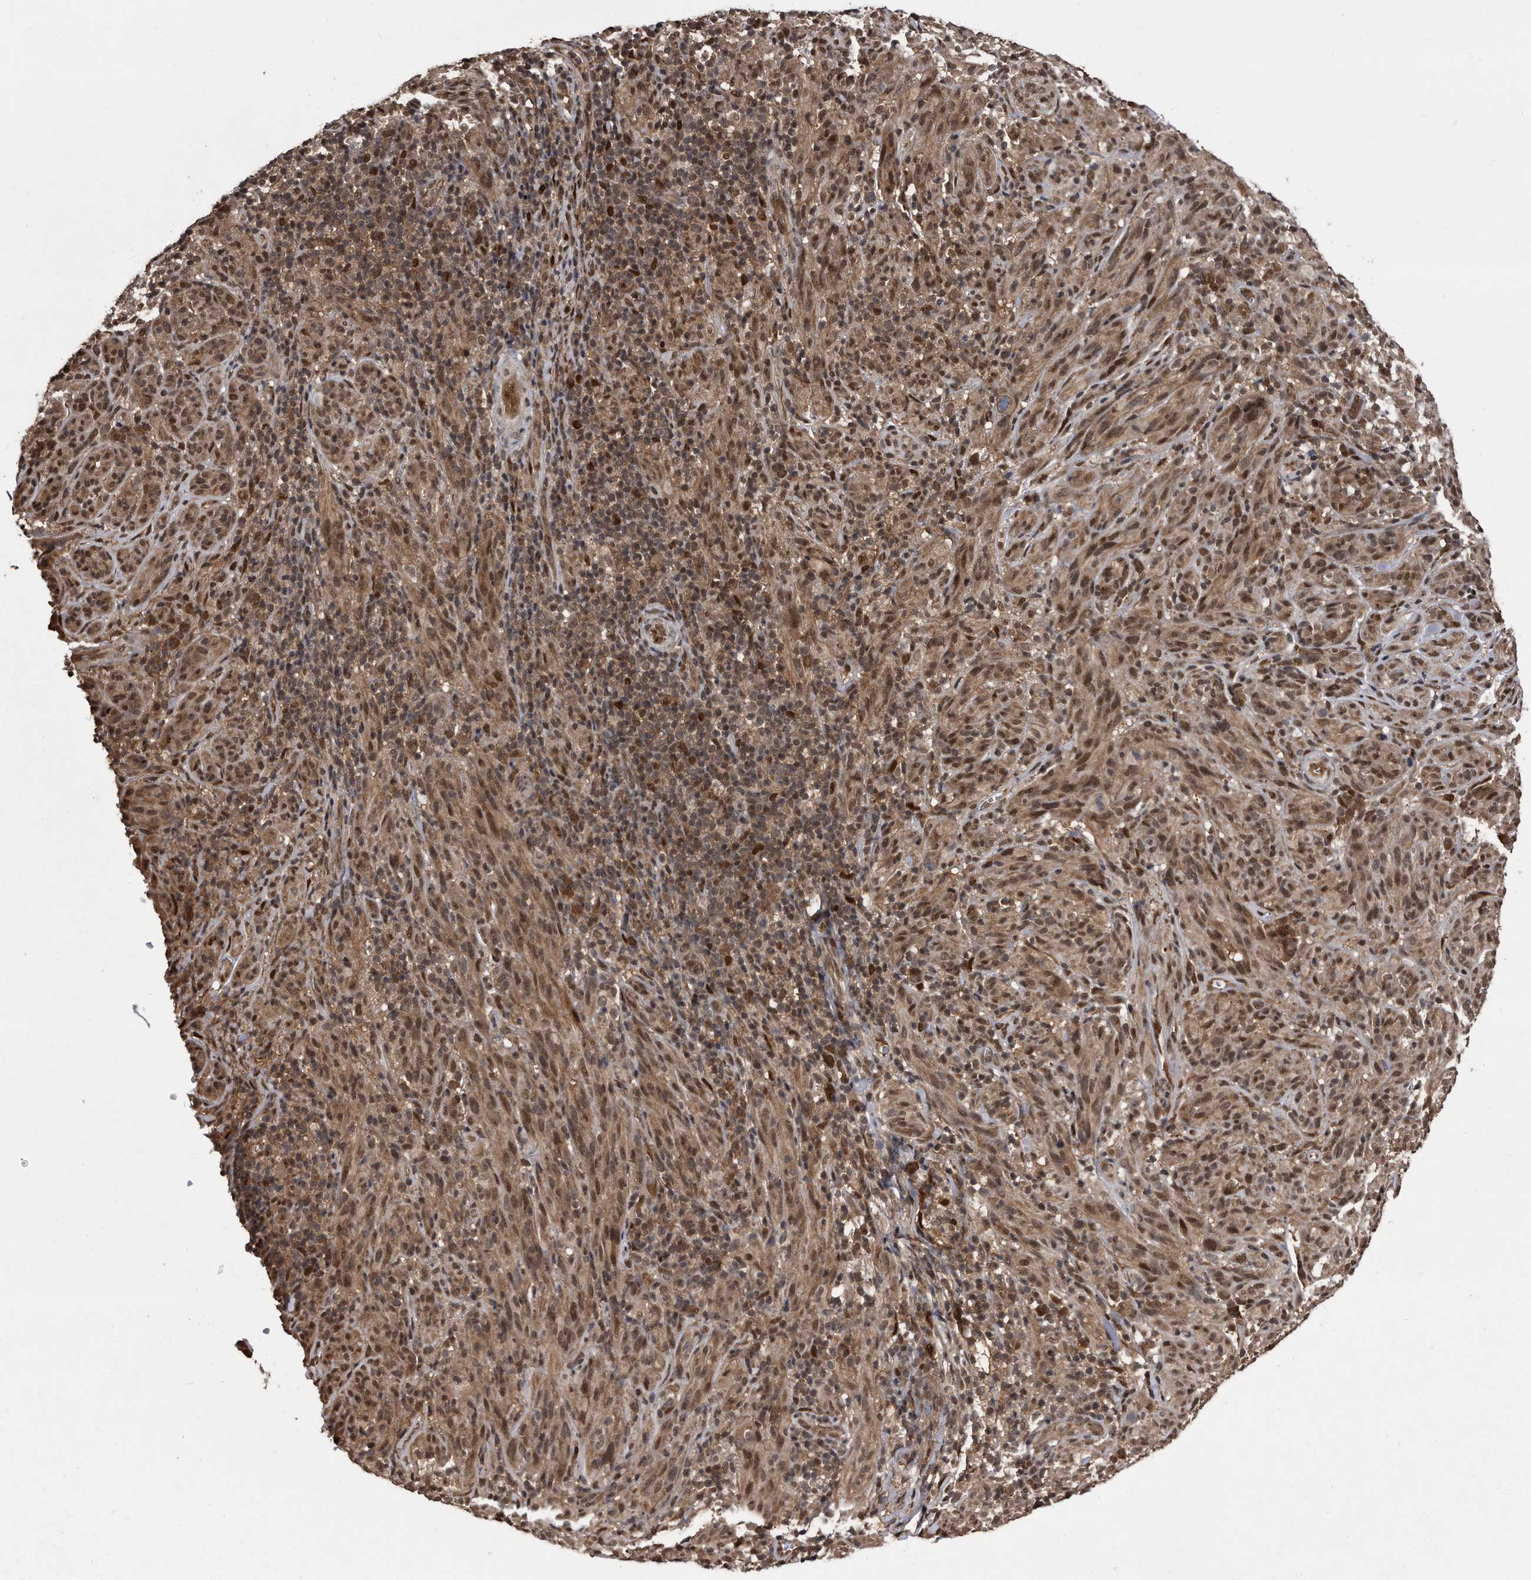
{"staining": {"intensity": "moderate", "quantity": ">75%", "location": "cytoplasmic/membranous,nuclear"}, "tissue": "melanoma", "cell_type": "Tumor cells", "image_type": "cancer", "snomed": [{"axis": "morphology", "description": "Malignant melanoma, NOS"}, {"axis": "topography", "description": "Skin of head"}], "caption": "Protein staining of malignant melanoma tissue exhibits moderate cytoplasmic/membranous and nuclear positivity in approximately >75% of tumor cells. Using DAB (3,3'-diaminobenzidine) (brown) and hematoxylin (blue) stains, captured at high magnification using brightfield microscopy.", "gene": "RAD23B", "patient": {"sex": "male", "age": 96}}